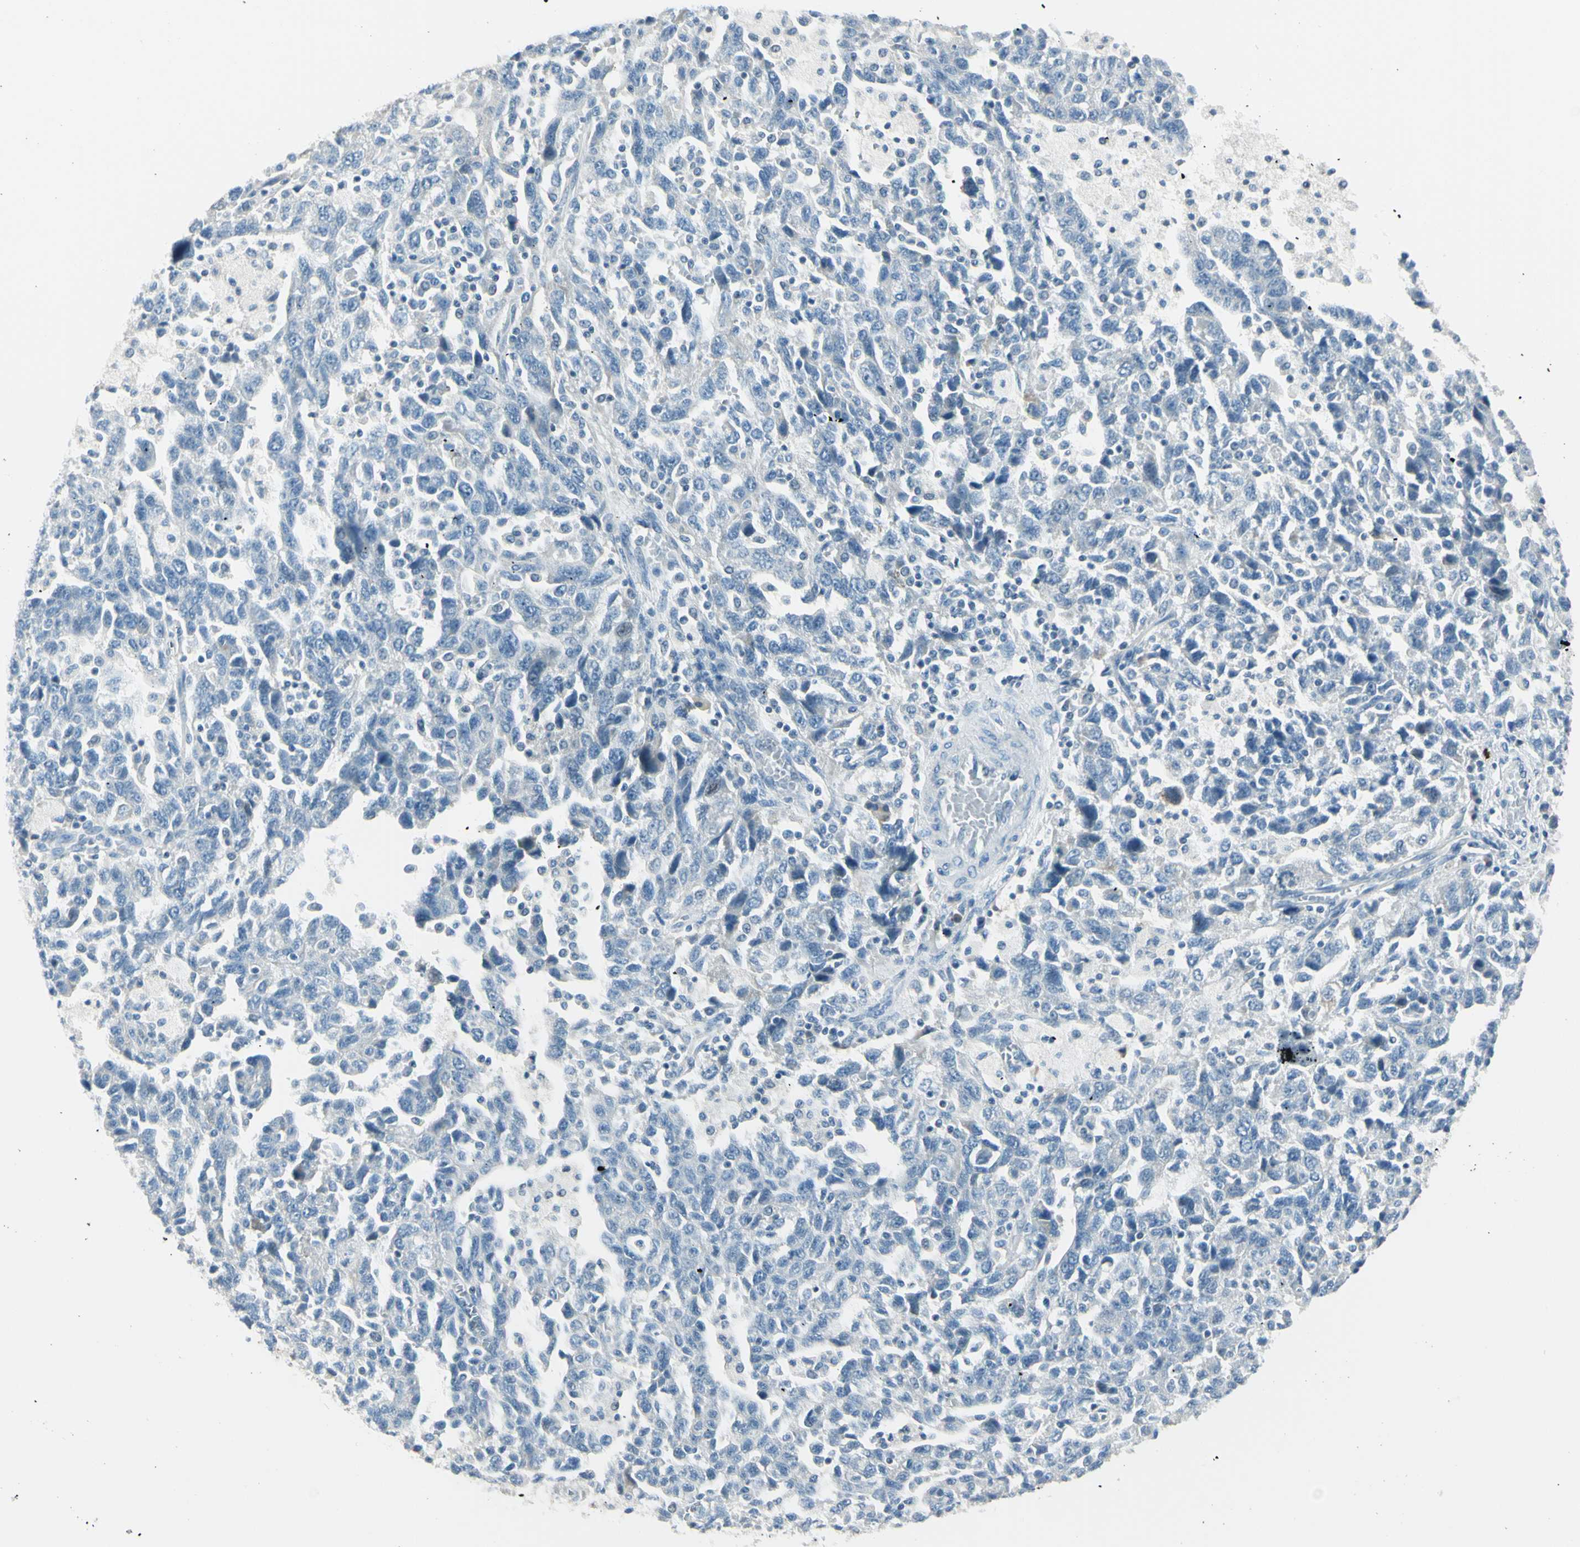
{"staining": {"intensity": "negative", "quantity": "none", "location": "none"}, "tissue": "ovarian cancer", "cell_type": "Tumor cells", "image_type": "cancer", "snomed": [{"axis": "morphology", "description": "Carcinoma, NOS"}, {"axis": "morphology", "description": "Cystadenocarcinoma, serous, NOS"}, {"axis": "topography", "description": "Ovary"}], "caption": "DAB immunohistochemical staining of human ovarian cancer (carcinoma) shows no significant expression in tumor cells.", "gene": "DLG4", "patient": {"sex": "female", "age": 69}}